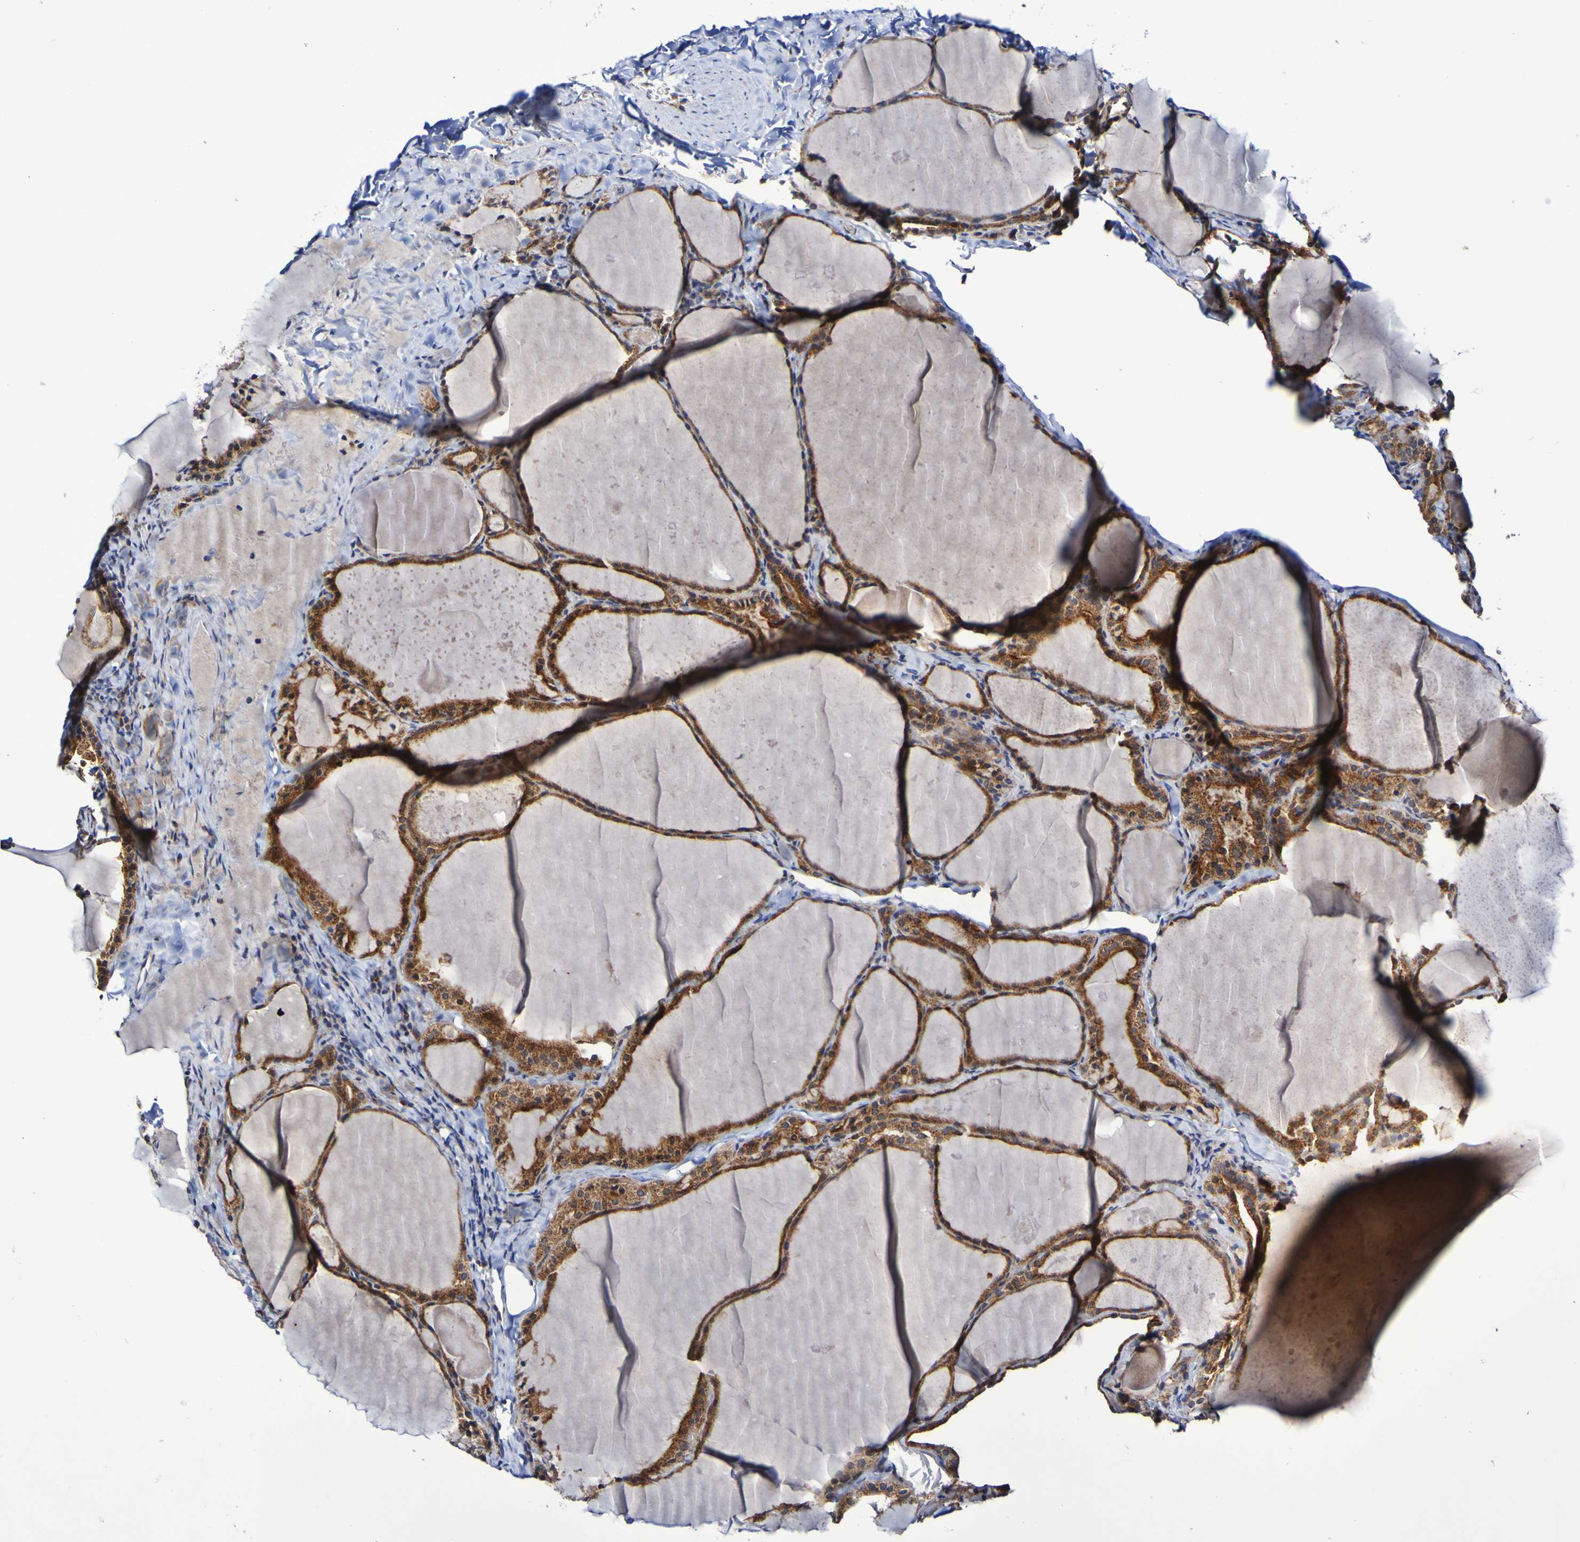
{"staining": {"intensity": "moderate", "quantity": ">75%", "location": "cytoplasmic/membranous"}, "tissue": "thyroid cancer", "cell_type": "Tumor cells", "image_type": "cancer", "snomed": [{"axis": "morphology", "description": "Papillary adenocarcinoma, NOS"}, {"axis": "topography", "description": "Thyroid gland"}], "caption": "A medium amount of moderate cytoplasmic/membranous expression is present in about >75% of tumor cells in papillary adenocarcinoma (thyroid) tissue.", "gene": "GJB1", "patient": {"sex": "female", "age": 42}}